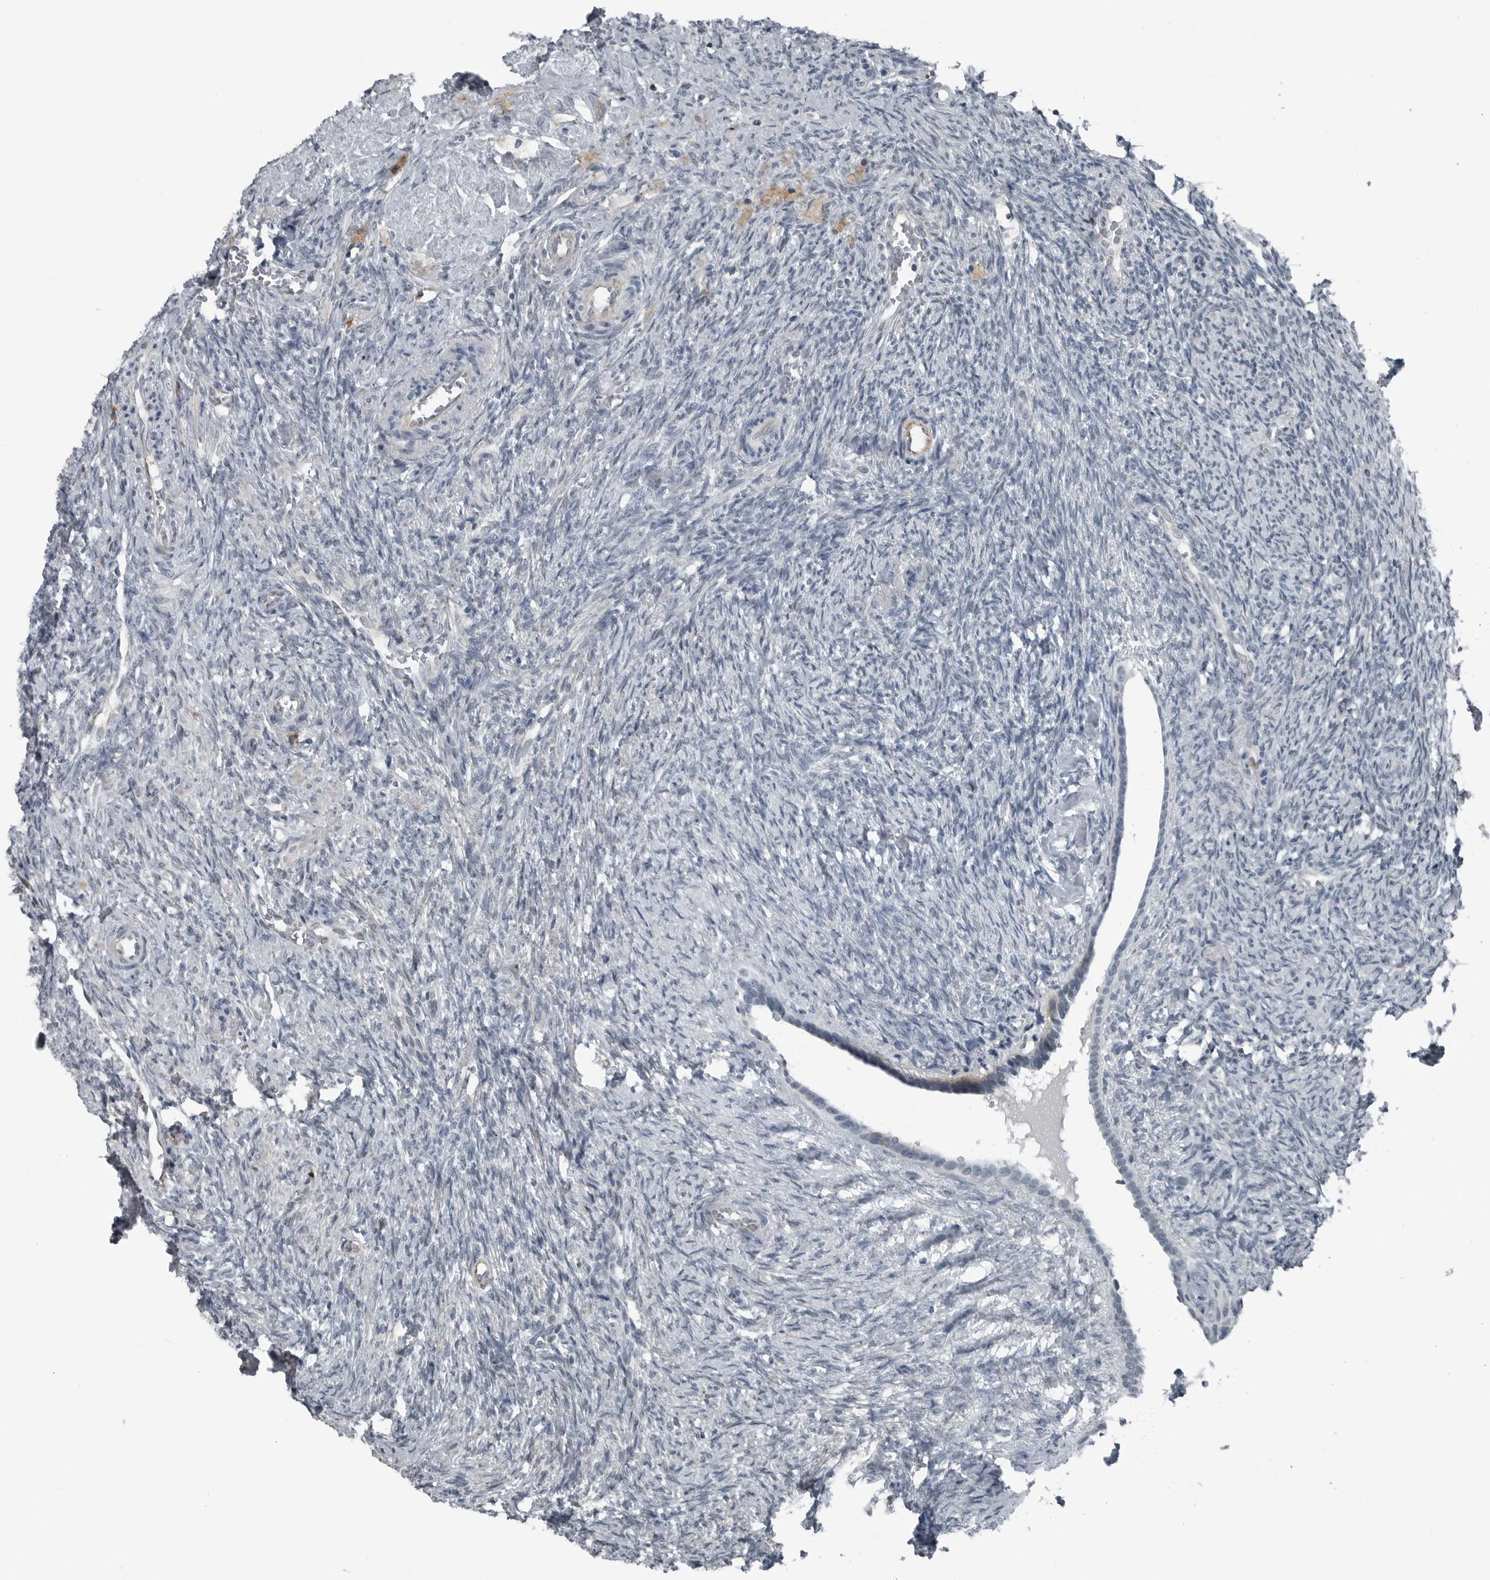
{"staining": {"intensity": "negative", "quantity": "none", "location": "none"}, "tissue": "ovary", "cell_type": "Ovarian stroma cells", "image_type": "normal", "snomed": [{"axis": "morphology", "description": "Normal tissue, NOS"}, {"axis": "topography", "description": "Ovary"}], "caption": "Immunohistochemistry image of unremarkable ovary: ovary stained with DAB displays no significant protein staining in ovarian stroma cells. The staining is performed using DAB (3,3'-diaminobenzidine) brown chromogen with nuclei counter-stained in using hematoxylin.", "gene": "GAK", "patient": {"sex": "female", "age": 41}}